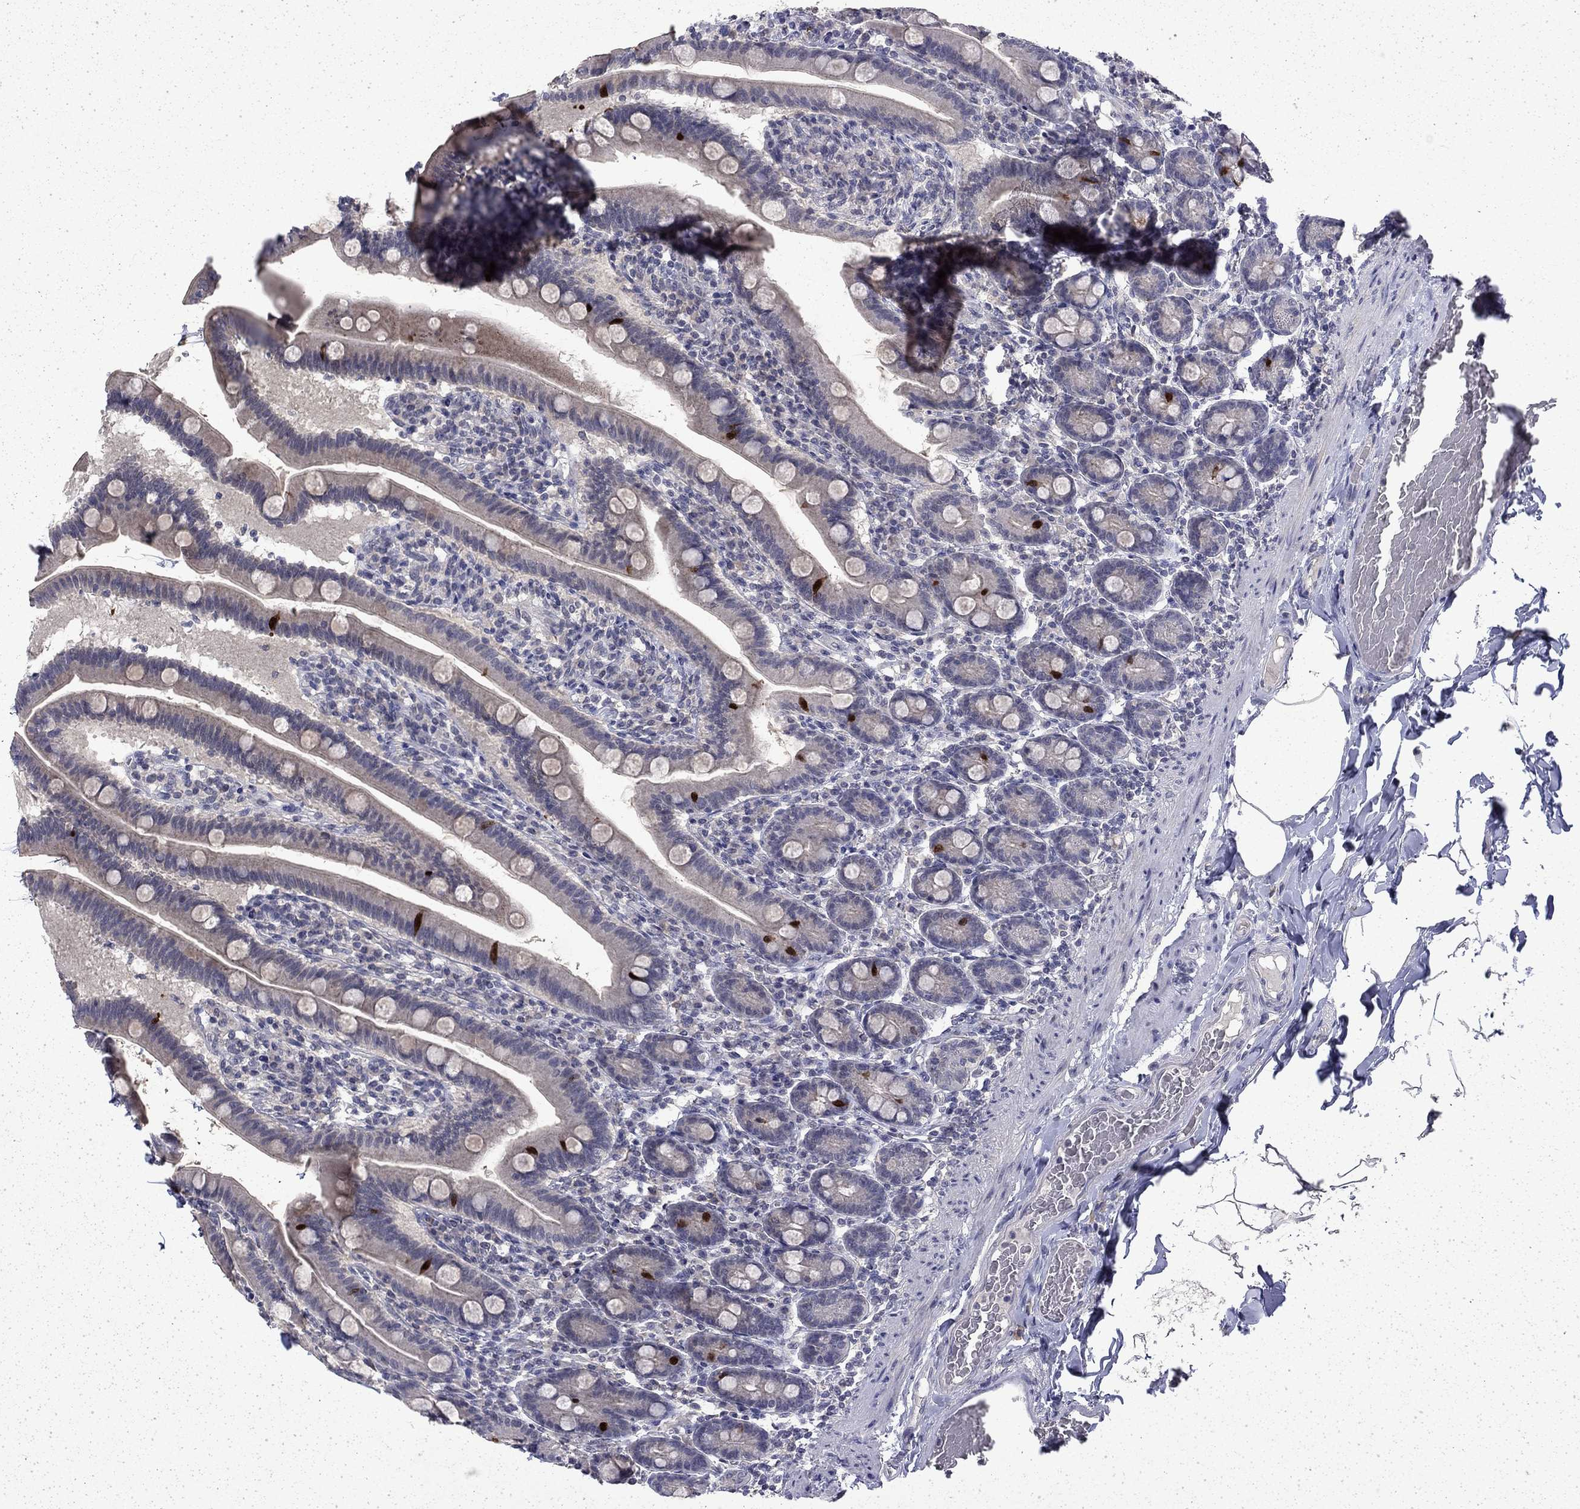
{"staining": {"intensity": "strong", "quantity": "<25%", "location": "cytoplasmic/membranous"}, "tissue": "small intestine", "cell_type": "Glandular cells", "image_type": "normal", "snomed": [{"axis": "morphology", "description": "Normal tissue, NOS"}, {"axis": "topography", "description": "Small intestine"}], "caption": "Immunohistochemistry (IHC) of unremarkable human small intestine exhibits medium levels of strong cytoplasmic/membranous staining in approximately <25% of glandular cells. Nuclei are stained in blue.", "gene": "CHAT", "patient": {"sex": "male", "age": 66}}